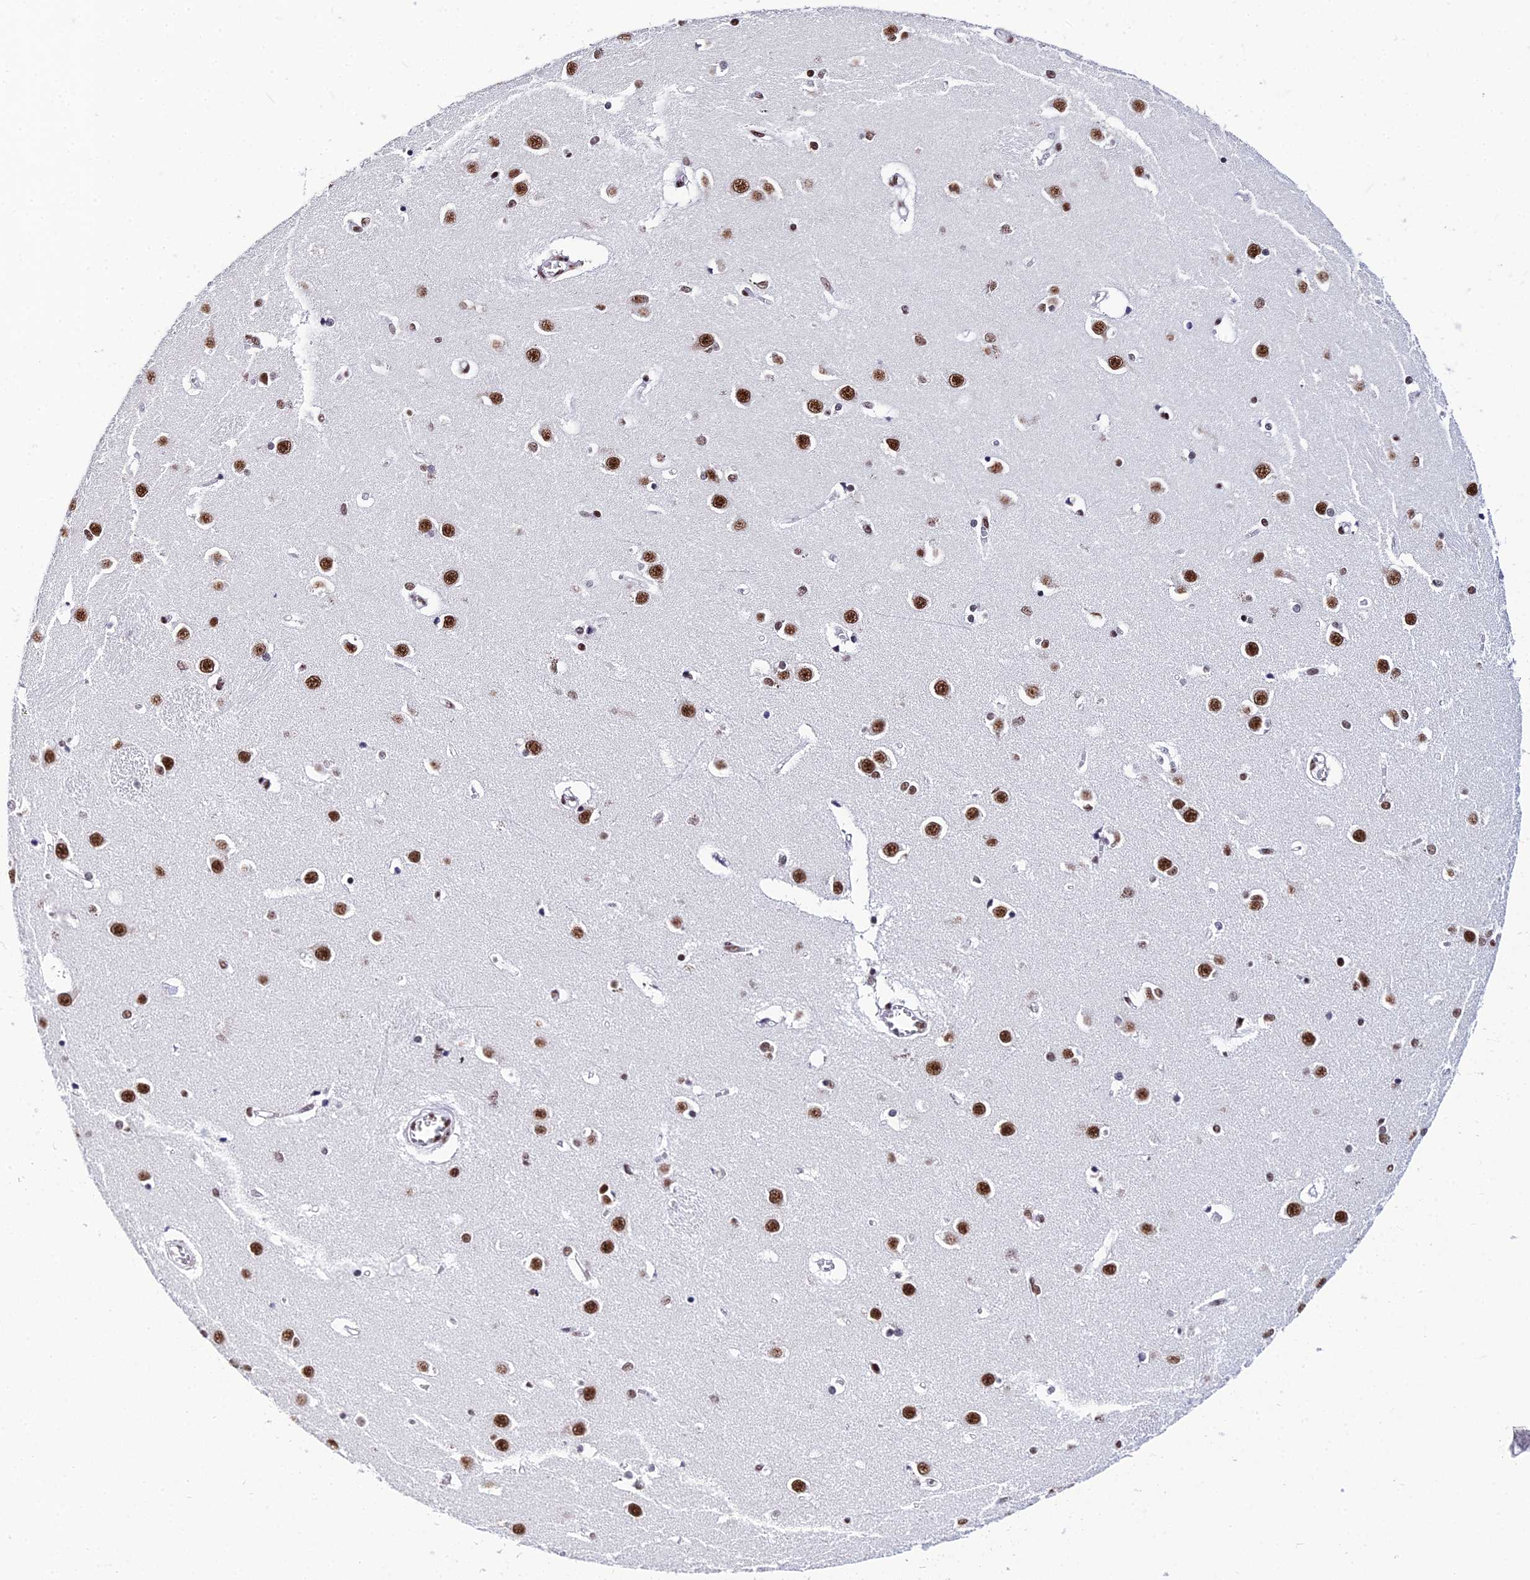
{"staining": {"intensity": "strong", "quantity": "<25%", "location": "nuclear"}, "tissue": "caudate", "cell_type": "Glial cells", "image_type": "normal", "snomed": [{"axis": "morphology", "description": "Normal tissue, NOS"}, {"axis": "topography", "description": "Lateral ventricle wall"}], "caption": "Immunohistochemical staining of benign caudate reveals medium levels of strong nuclear expression in about <25% of glial cells. (Brightfield microscopy of DAB IHC at high magnification).", "gene": "HNRNPH1", "patient": {"sex": "male", "age": 37}}